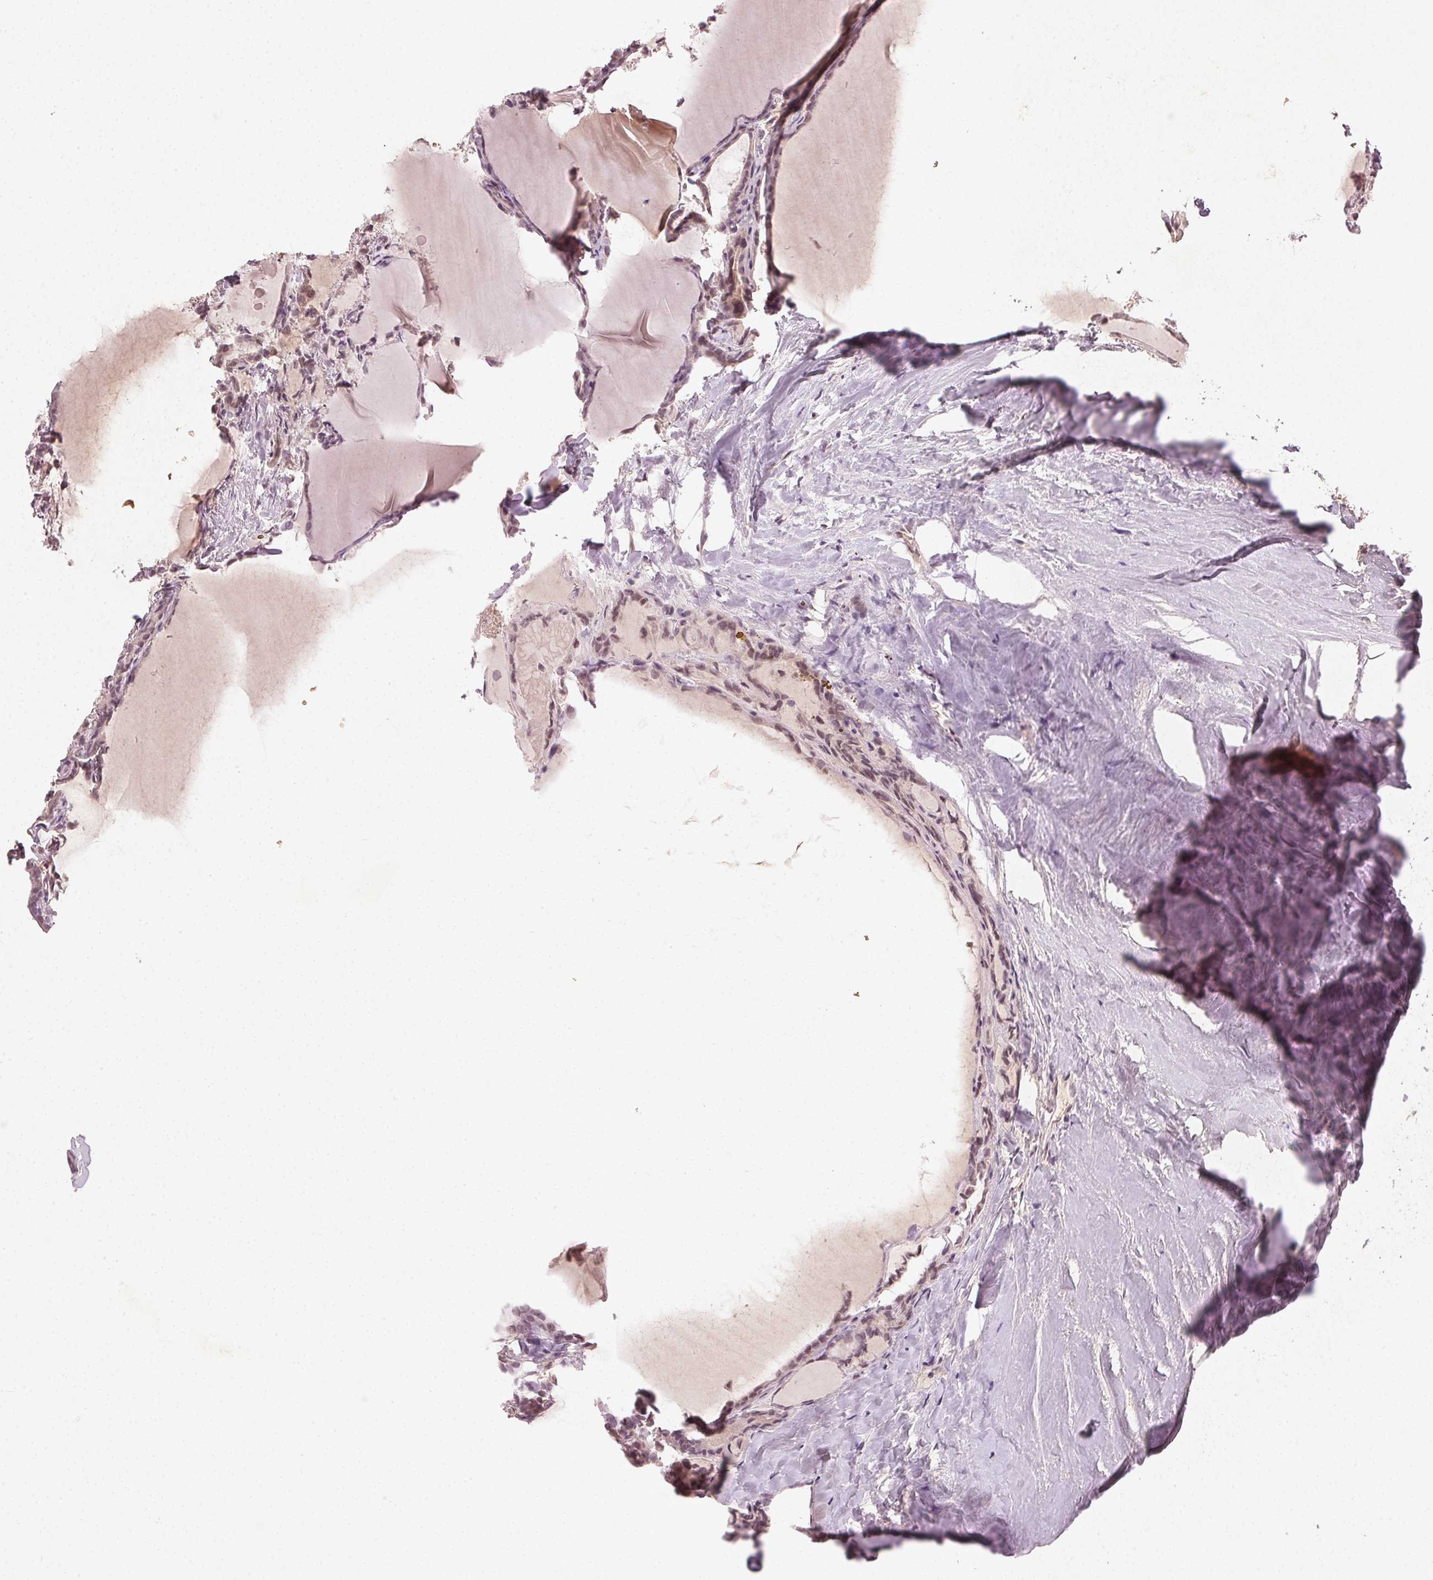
{"staining": {"intensity": "weak", "quantity": "25%-75%", "location": "nuclear"}, "tissue": "thyroid cancer", "cell_type": "Tumor cells", "image_type": "cancer", "snomed": [{"axis": "morphology", "description": "Papillary adenocarcinoma, NOS"}, {"axis": "topography", "description": "Thyroid gland"}], "caption": "IHC micrograph of neoplastic tissue: human thyroid papillary adenocarcinoma stained using IHC demonstrates low levels of weak protein expression localized specifically in the nuclear of tumor cells, appearing as a nuclear brown color.", "gene": "TUB", "patient": {"sex": "female", "age": 46}}